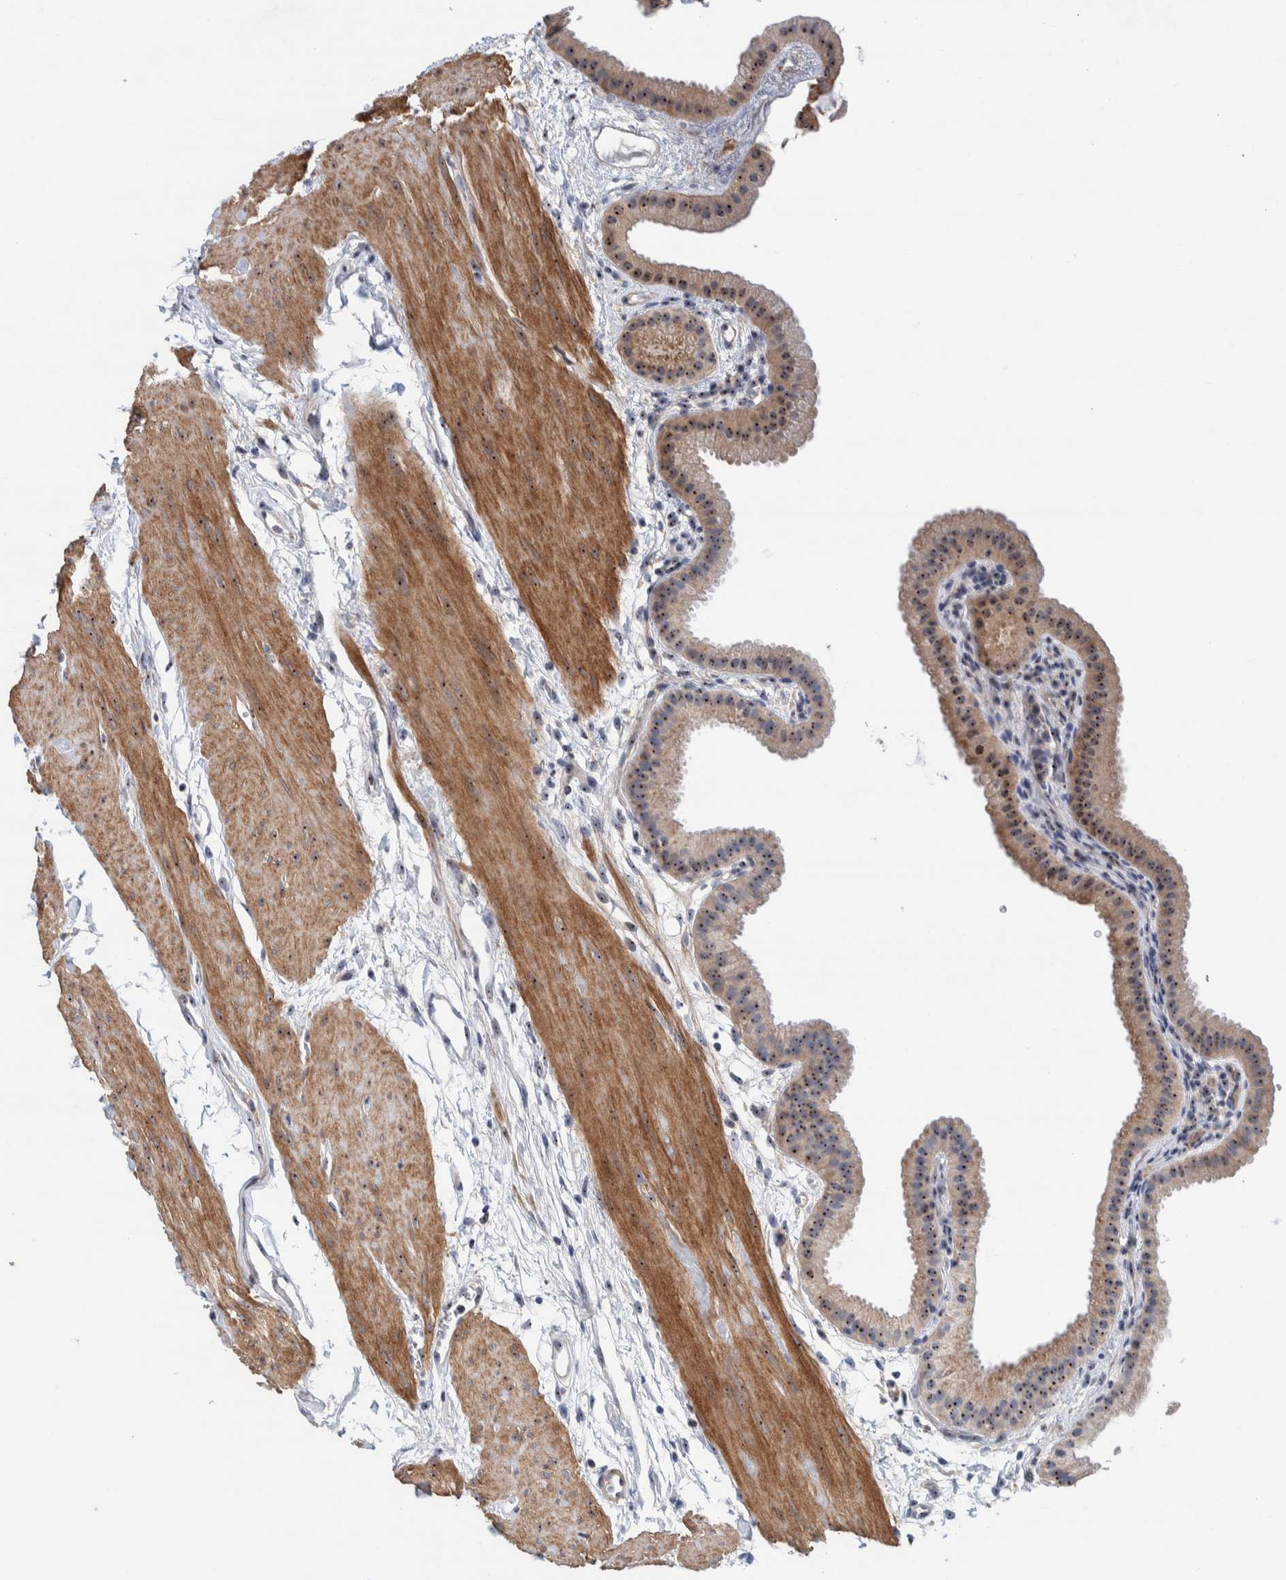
{"staining": {"intensity": "strong", "quantity": ">75%", "location": "cytoplasmic/membranous,nuclear"}, "tissue": "gallbladder", "cell_type": "Glandular cells", "image_type": "normal", "snomed": [{"axis": "morphology", "description": "Normal tissue, NOS"}, {"axis": "topography", "description": "Gallbladder"}], "caption": "This histopathology image displays benign gallbladder stained with immunohistochemistry to label a protein in brown. The cytoplasmic/membranous,nuclear of glandular cells show strong positivity for the protein. Nuclei are counter-stained blue.", "gene": "NOL11", "patient": {"sex": "female", "age": 64}}